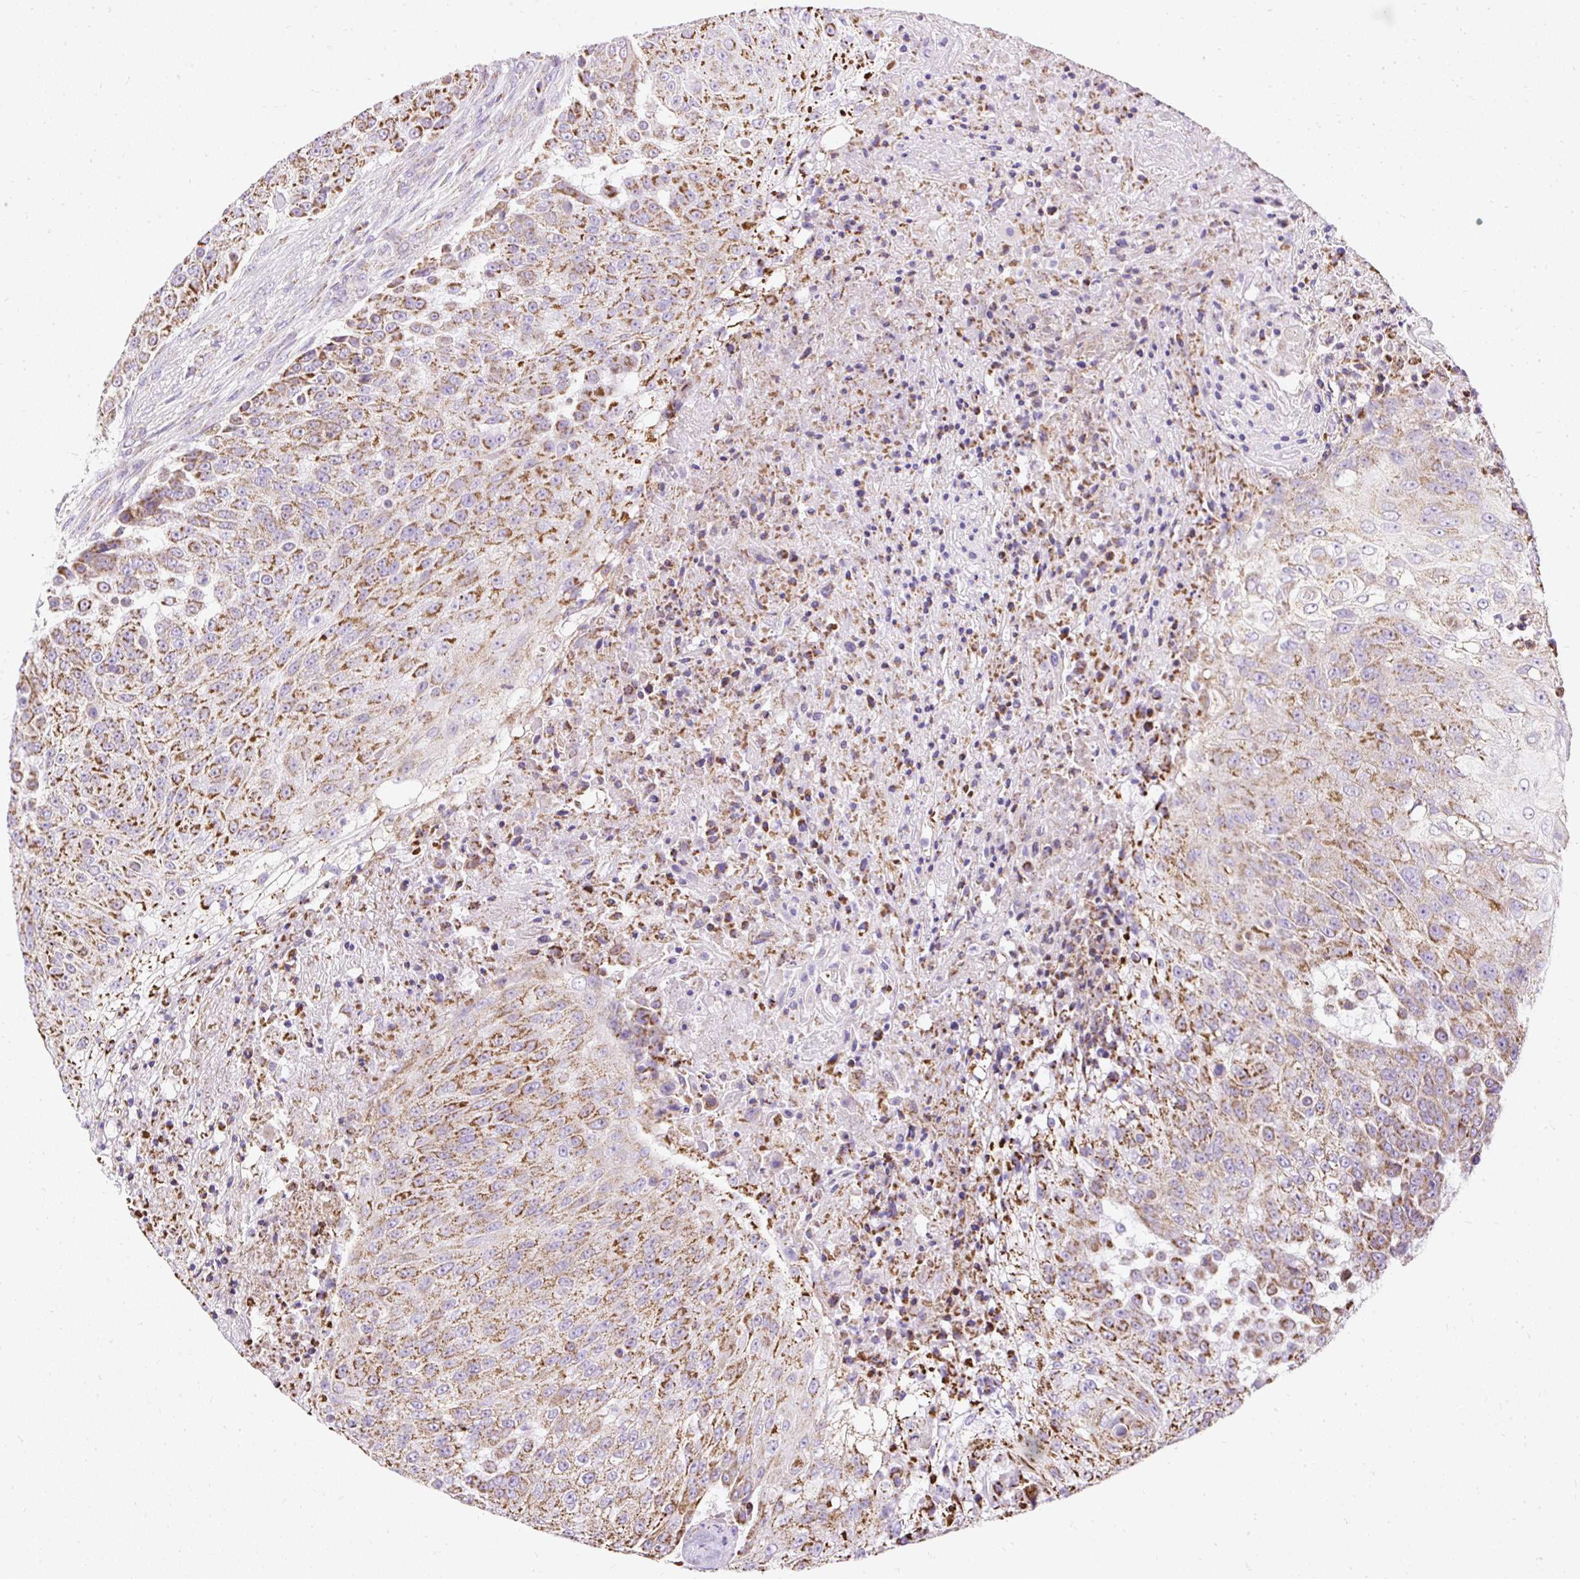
{"staining": {"intensity": "moderate", "quantity": ">75%", "location": "cytoplasmic/membranous"}, "tissue": "urothelial cancer", "cell_type": "Tumor cells", "image_type": "cancer", "snomed": [{"axis": "morphology", "description": "Urothelial carcinoma, High grade"}, {"axis": "topography", "description": "Urinary bladder"}], "caption": "High-grade urothelial carcinoma tissue exhibits moderate cytoplasmic/membranous expression in approximately >75% of tumor cells, visualized by immunohistochemistry.", "gene": "DAAM2", "patient": {"sex": "female", "age": 63}}